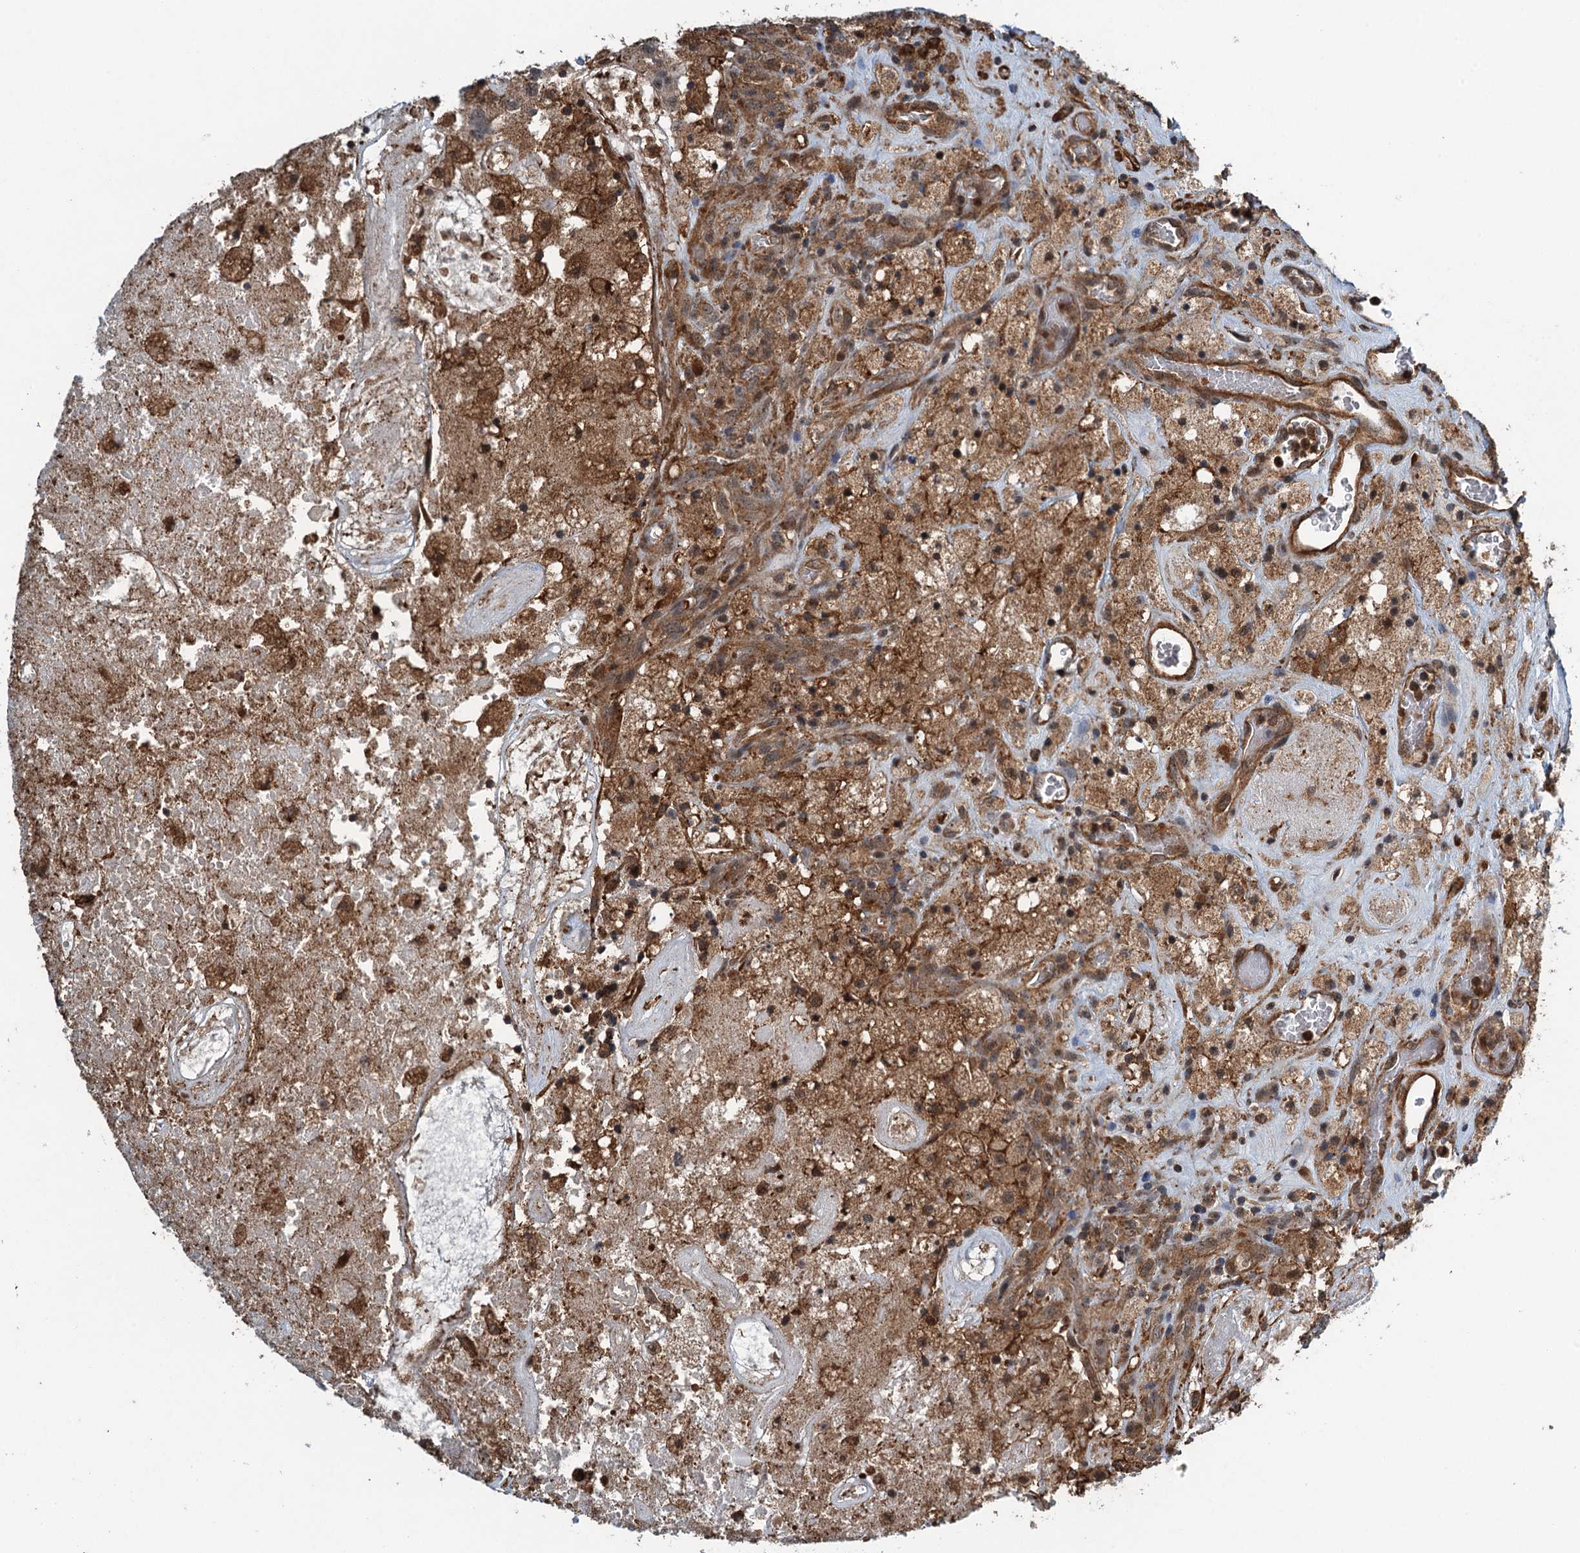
{"staining": {"intensity": "moderate", "quantity": ">75%", "location": "cytoplasmic/membranous"}, "tissue": "glioma", "cell_type": "Tumor cells", "image_type": "cancer", "snomed": [{"axis": "morphology", "description": "Glioma, malignant, High grade"}, {"axis": "topography", "description": "Brain"}], "caption": "Immunohistochemistry (DAB) staining of human glioma shows moderate cytoplasmic/membranous protein staining in about >75% of tumor cells. The staining was performed using DAB (3,3'-diaminobenzidine) to visualize the protein expression in brown, while the nuclei were stained in blue with hematoxylin (Magnification: 20x).", "gene": "WHAMM", "patient": {"sex": "male", "age": 76}}